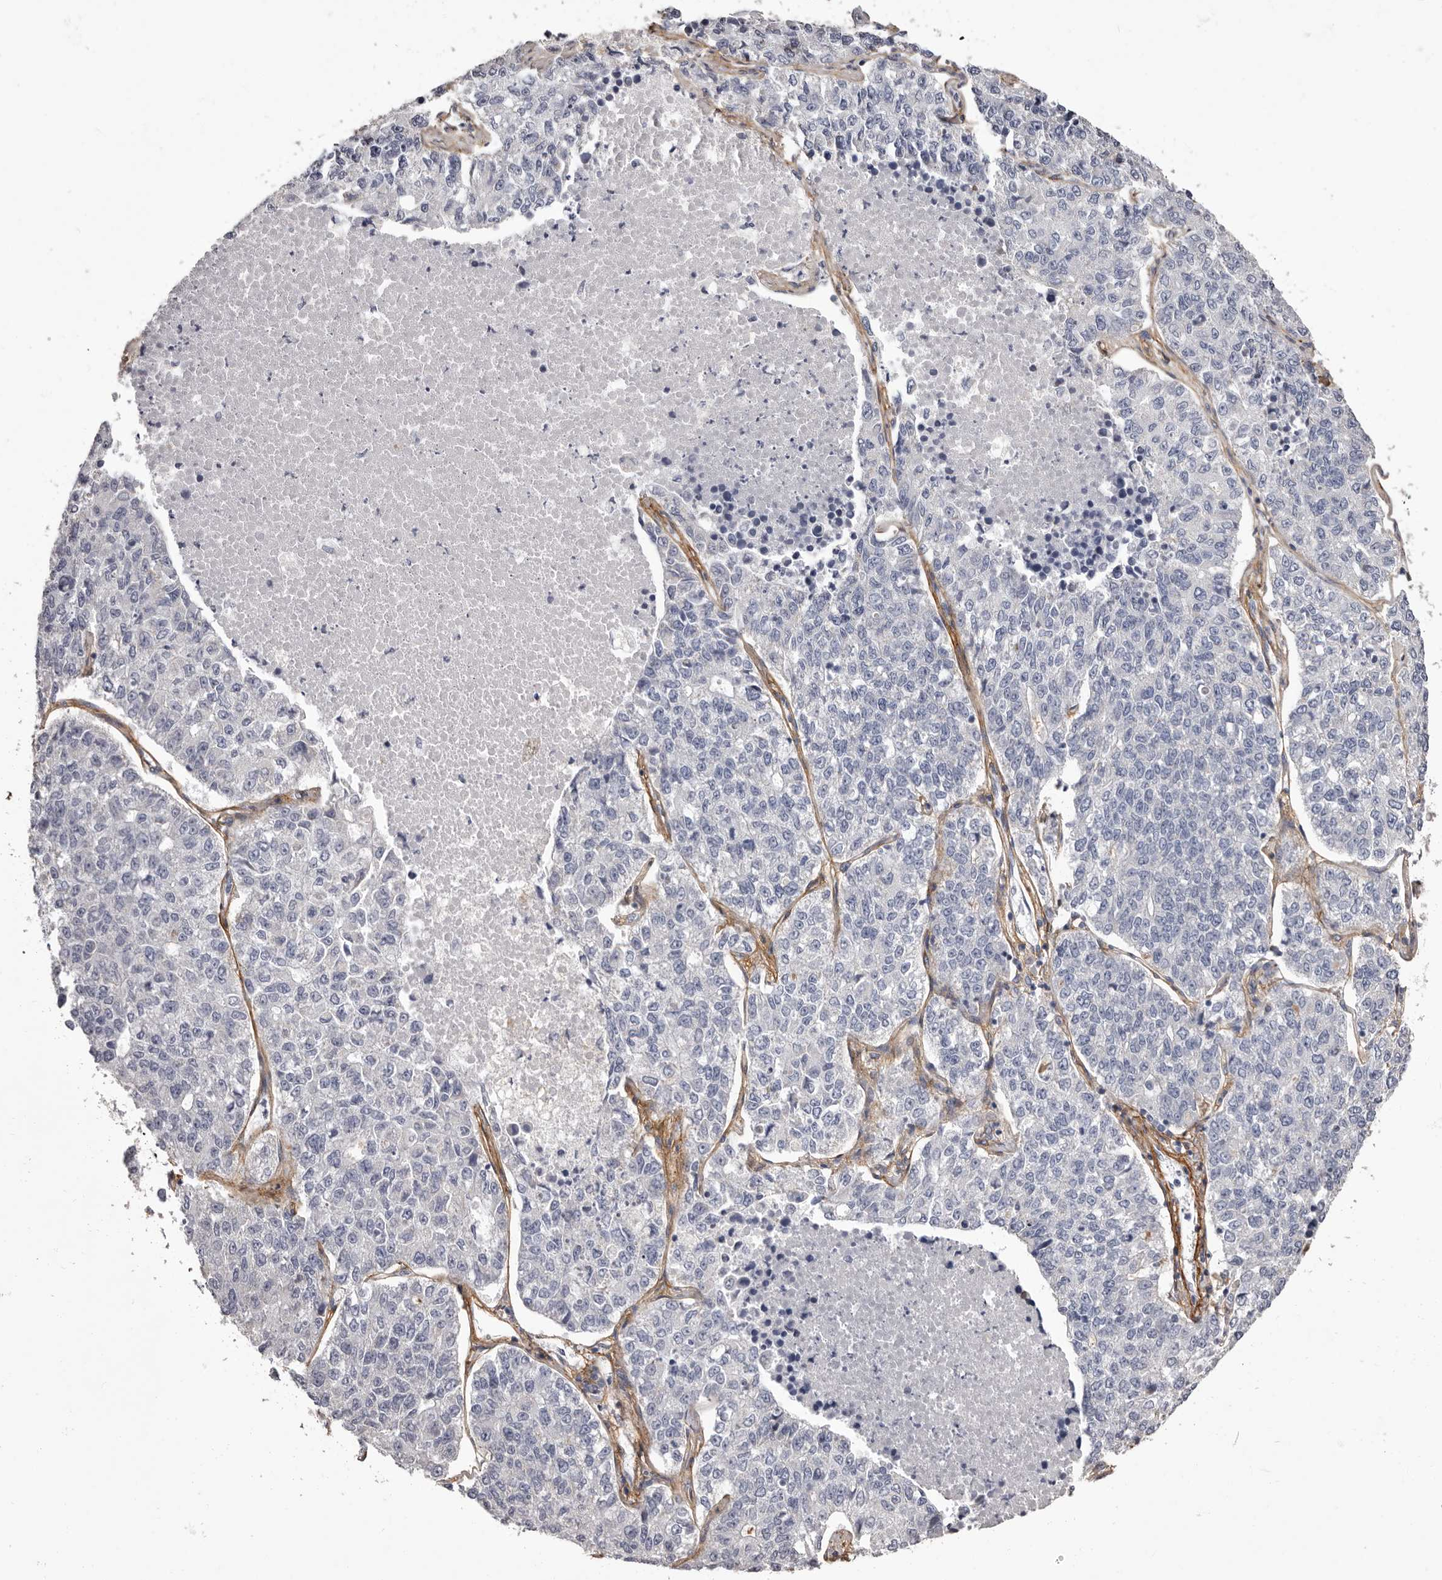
{"staining": {"intensity": "negative", "quantity": "none", "location": "none"}, "tissue": "lung cancer", "cell_type": "Tumor cells", "image_type": "cancer", "snomed": [{"axis": "morphology", "description": "Adenocarcinoma, NOS"}, {"axis": "topography", "description": "Lung"}], "caption": "The histopathology image shows no significant staining in tumor cells of lung cancer (adenocarcinoma).", "gene": "COL6A1", "patient": {"sex": "male", "age": 49}}